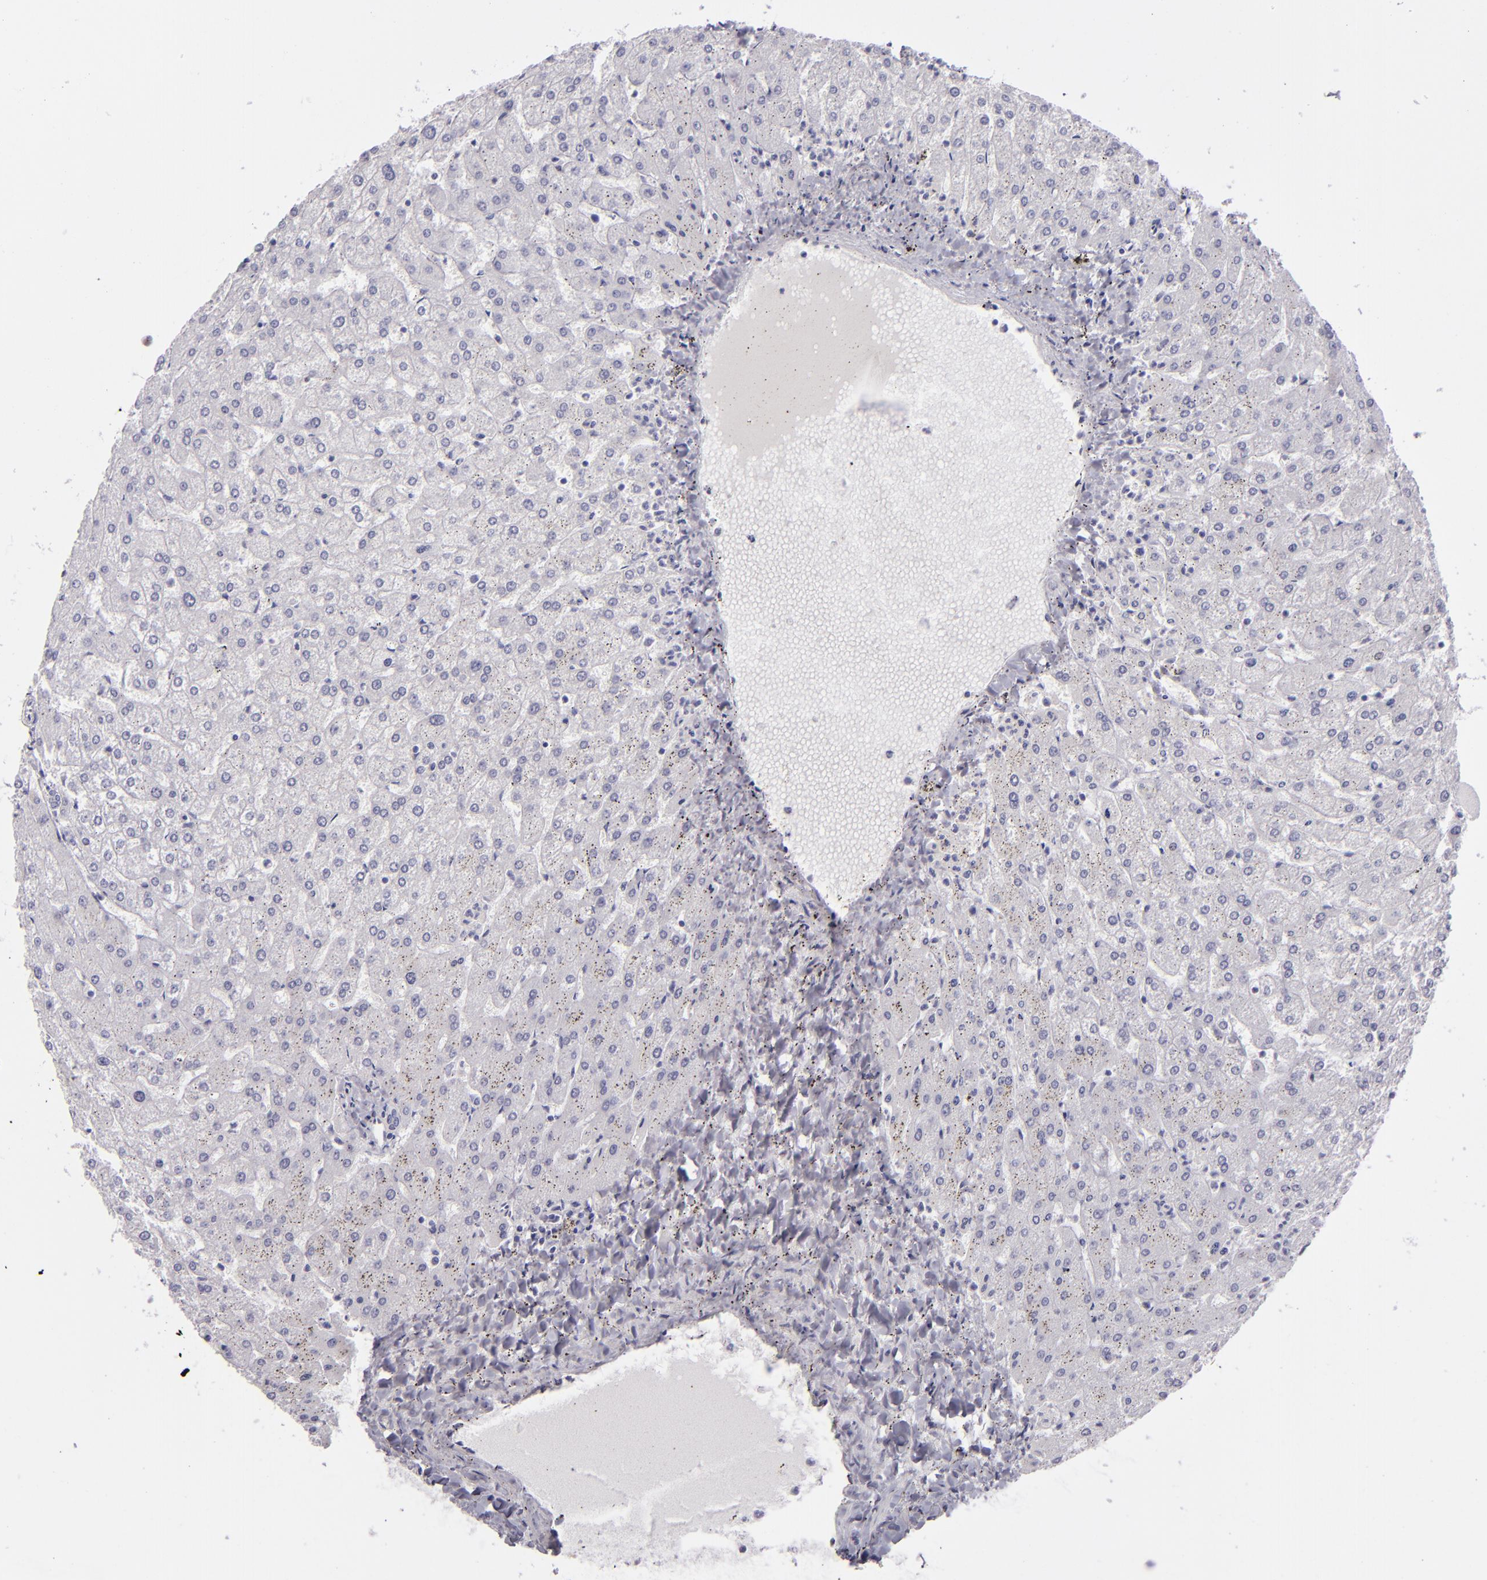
{"staining": {"intensity": "negative", "quantity": "none", "location": "none"}, "tissue": "liver", "cell_type": "Cholangiocytes", "image_type": "normal", "snomed": [{"axis": "morphology", "description": "Normal tissue, NOS"}, {"axis": "topography", "description": "Liver"}], "caption": "Image shows no significant protein positivity in cholangiocytes of normal liver. (DAB immunohistochemistry with hematoxylin counter stain).", "gene": "TOP3A", "patient": {"sex": "female", "age": 32}}